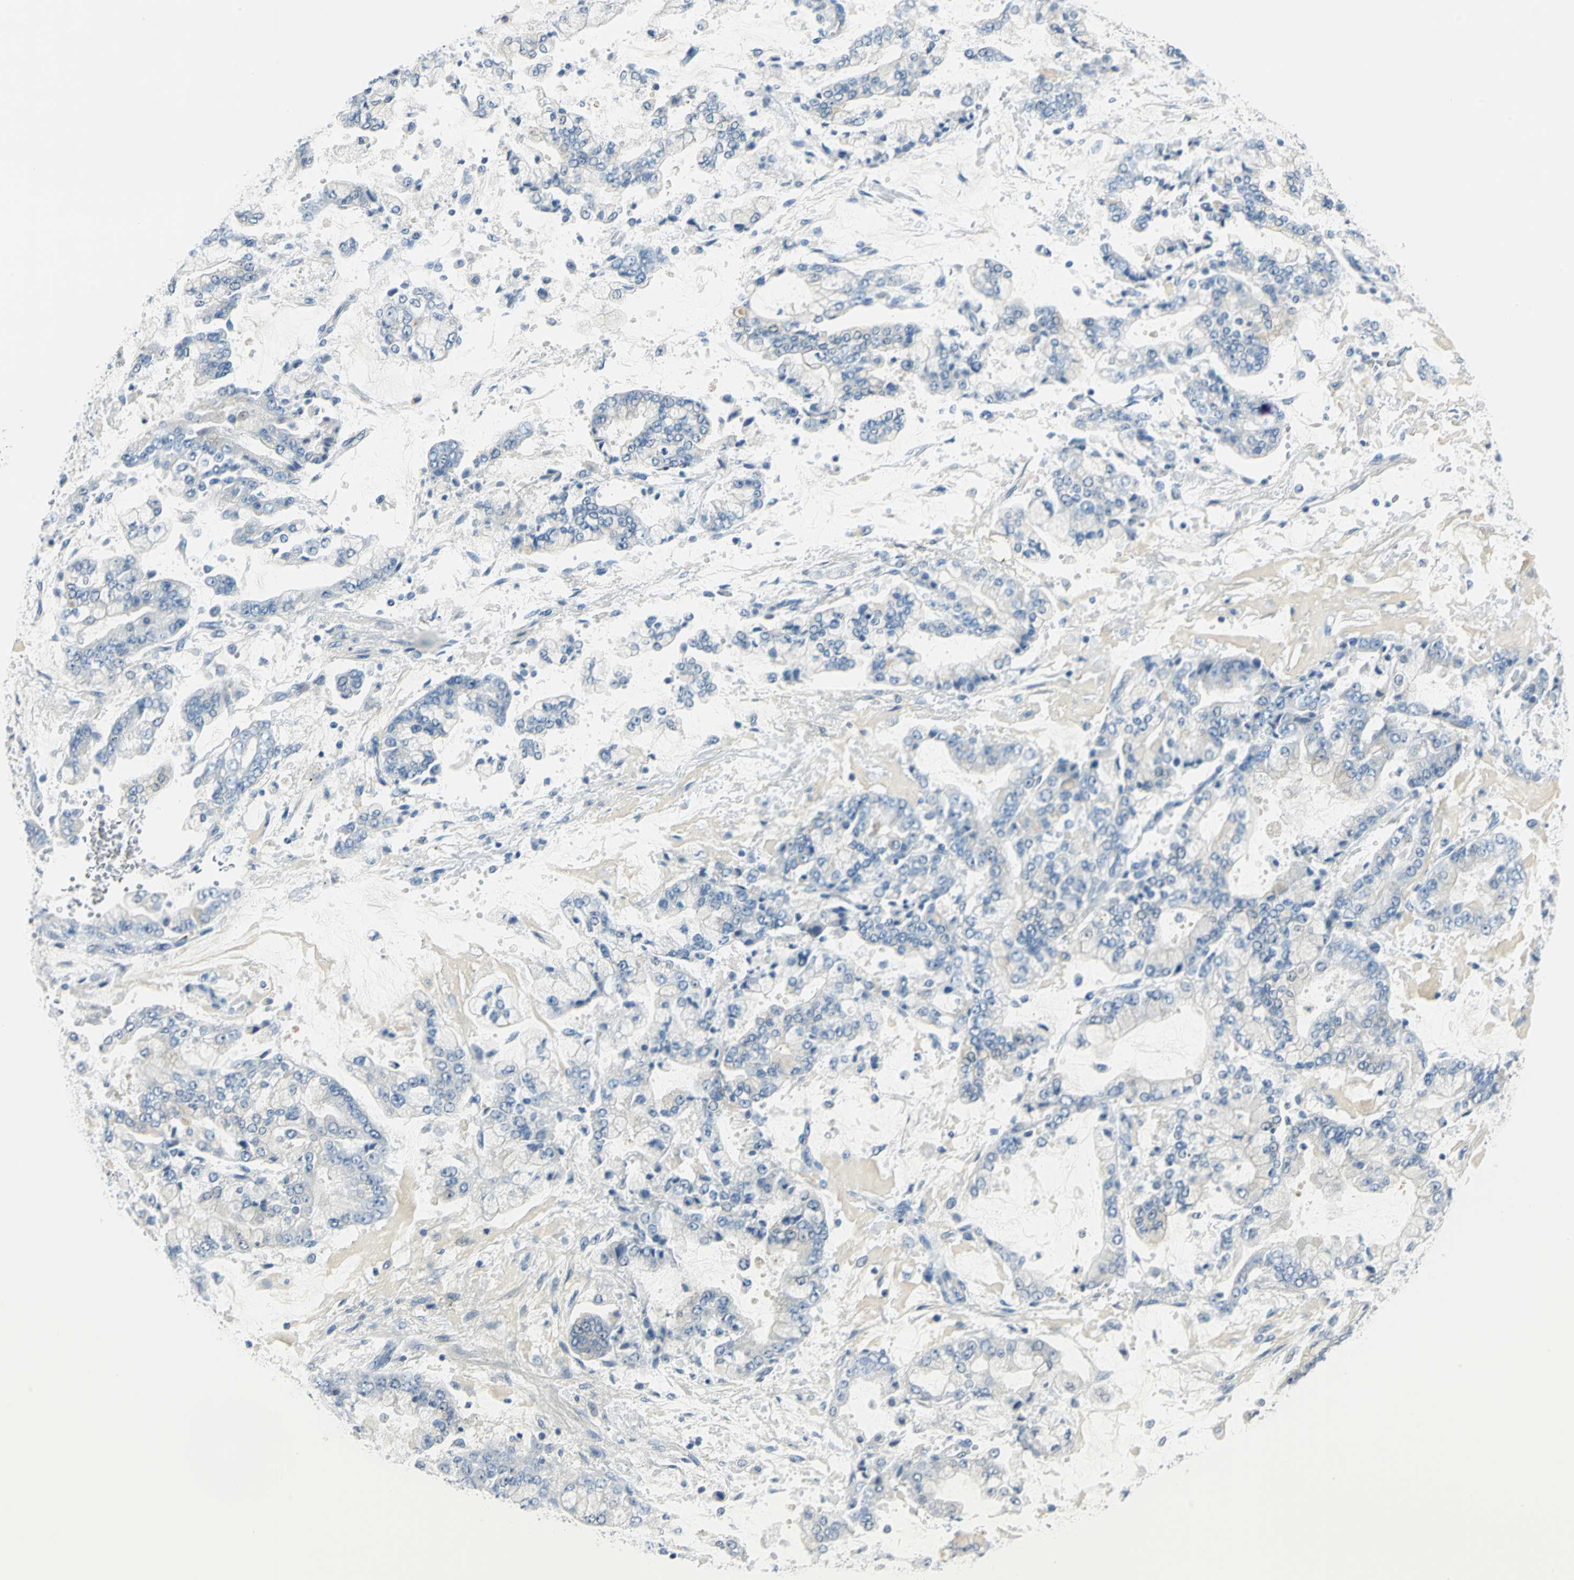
{"staining": {"intensity": "negative", "quantity": "none", "location": "none"}, "tissue": "stomach cancer", "cell_type": "Tumor cells", "image_type": "cancer", "snomed": [{"axis": "morphology", "description": "Adenocarcinoma, NOS"}, {"axis": "topography", "description": "Stomach"}], "caption": "Adenocarcinoma (stomach) stained for a protein using immunohistochemistry (IHC) demonstrates no positivity tumor cells.", "gene": "UCHL1", "patient": {"sex": "male", "age": 76}}